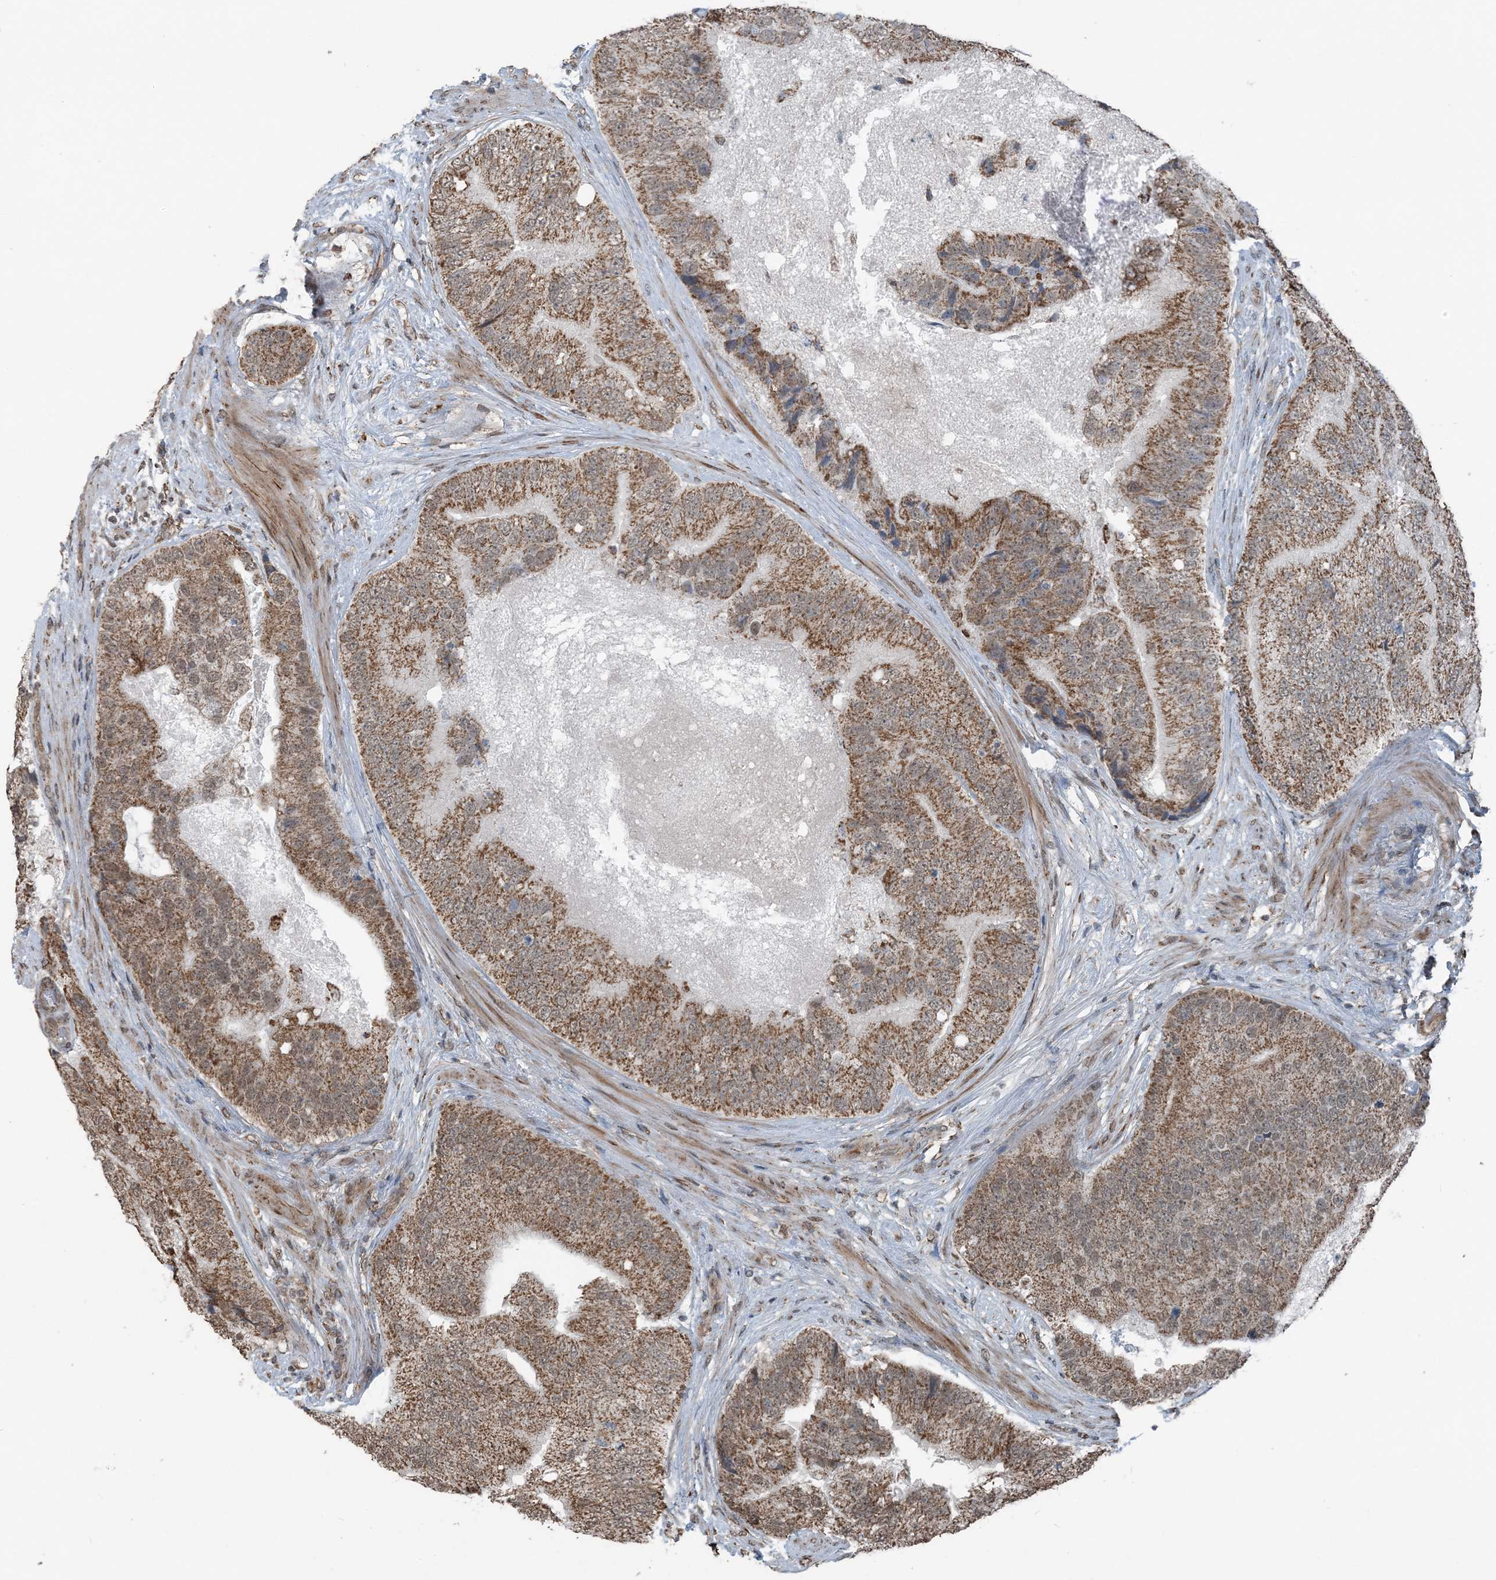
{"staining": {"intensity": "moderate", "quantity": ">75%", "location": "cytoplasmic/membranous"}, "tissue": "prostate cancer", "cell_type": "Tumor cells", "image_type": "cancer", "snomed": [{"axis": "morphology", "description": "Adenocarcinoma, High grade"}, {"axis": "topography", "description": "Prostate"}], "caption": "Immunohistochemistry (DAB (3,3'-diaminobenzidine)) staining of human prostate cancer displays moderate cytoplasmic/membranous protein staining in approximately >75% of tumor cells. Nuclei are stained in blue.", "gene": "PILRB", "patient": {"sex": "male", "age": 70}}